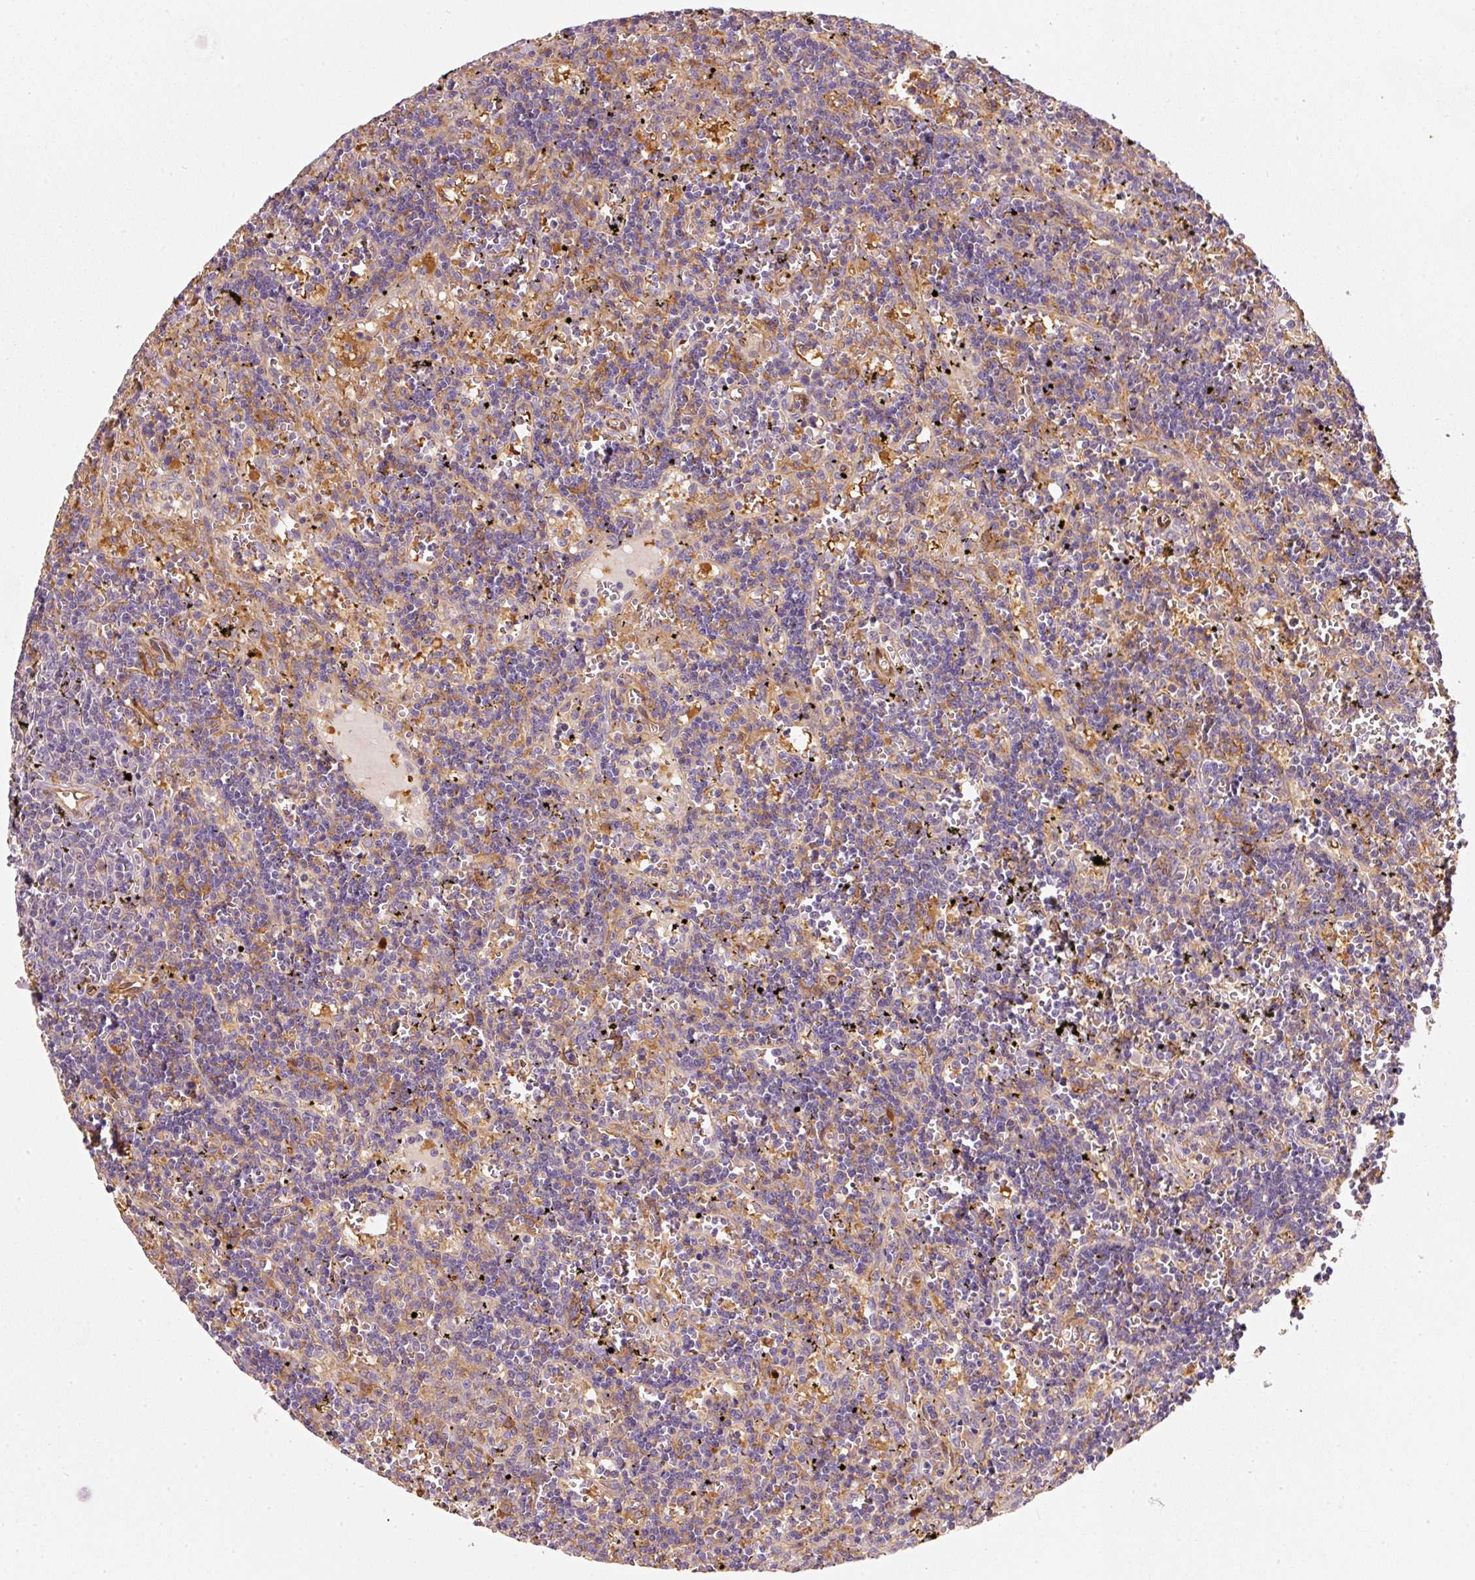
{"staining": {"intensity": "weak", "quantity": "<25%", "location": "cytoplasmic/membranous"}, "tissue": "lymphoma", "cell_type": "Tumor cells", "image_type": "cancer", "snomed": [{"axis": "morphology", "description": "Malignant lymphoma, non-Hodgkin's type, Low grade"}, {"axis": "topography", "description": "Spleen"}], "caption": "Tumor cells show no significant staining in lymphoma. (Brightfield microscopy of DAB (3,3'-diaminobenzidine) immunohistochemistry (IHC) at high magnification).", "gene": "IQGAP2", "patient": {"sex": "male", "age": 60}}